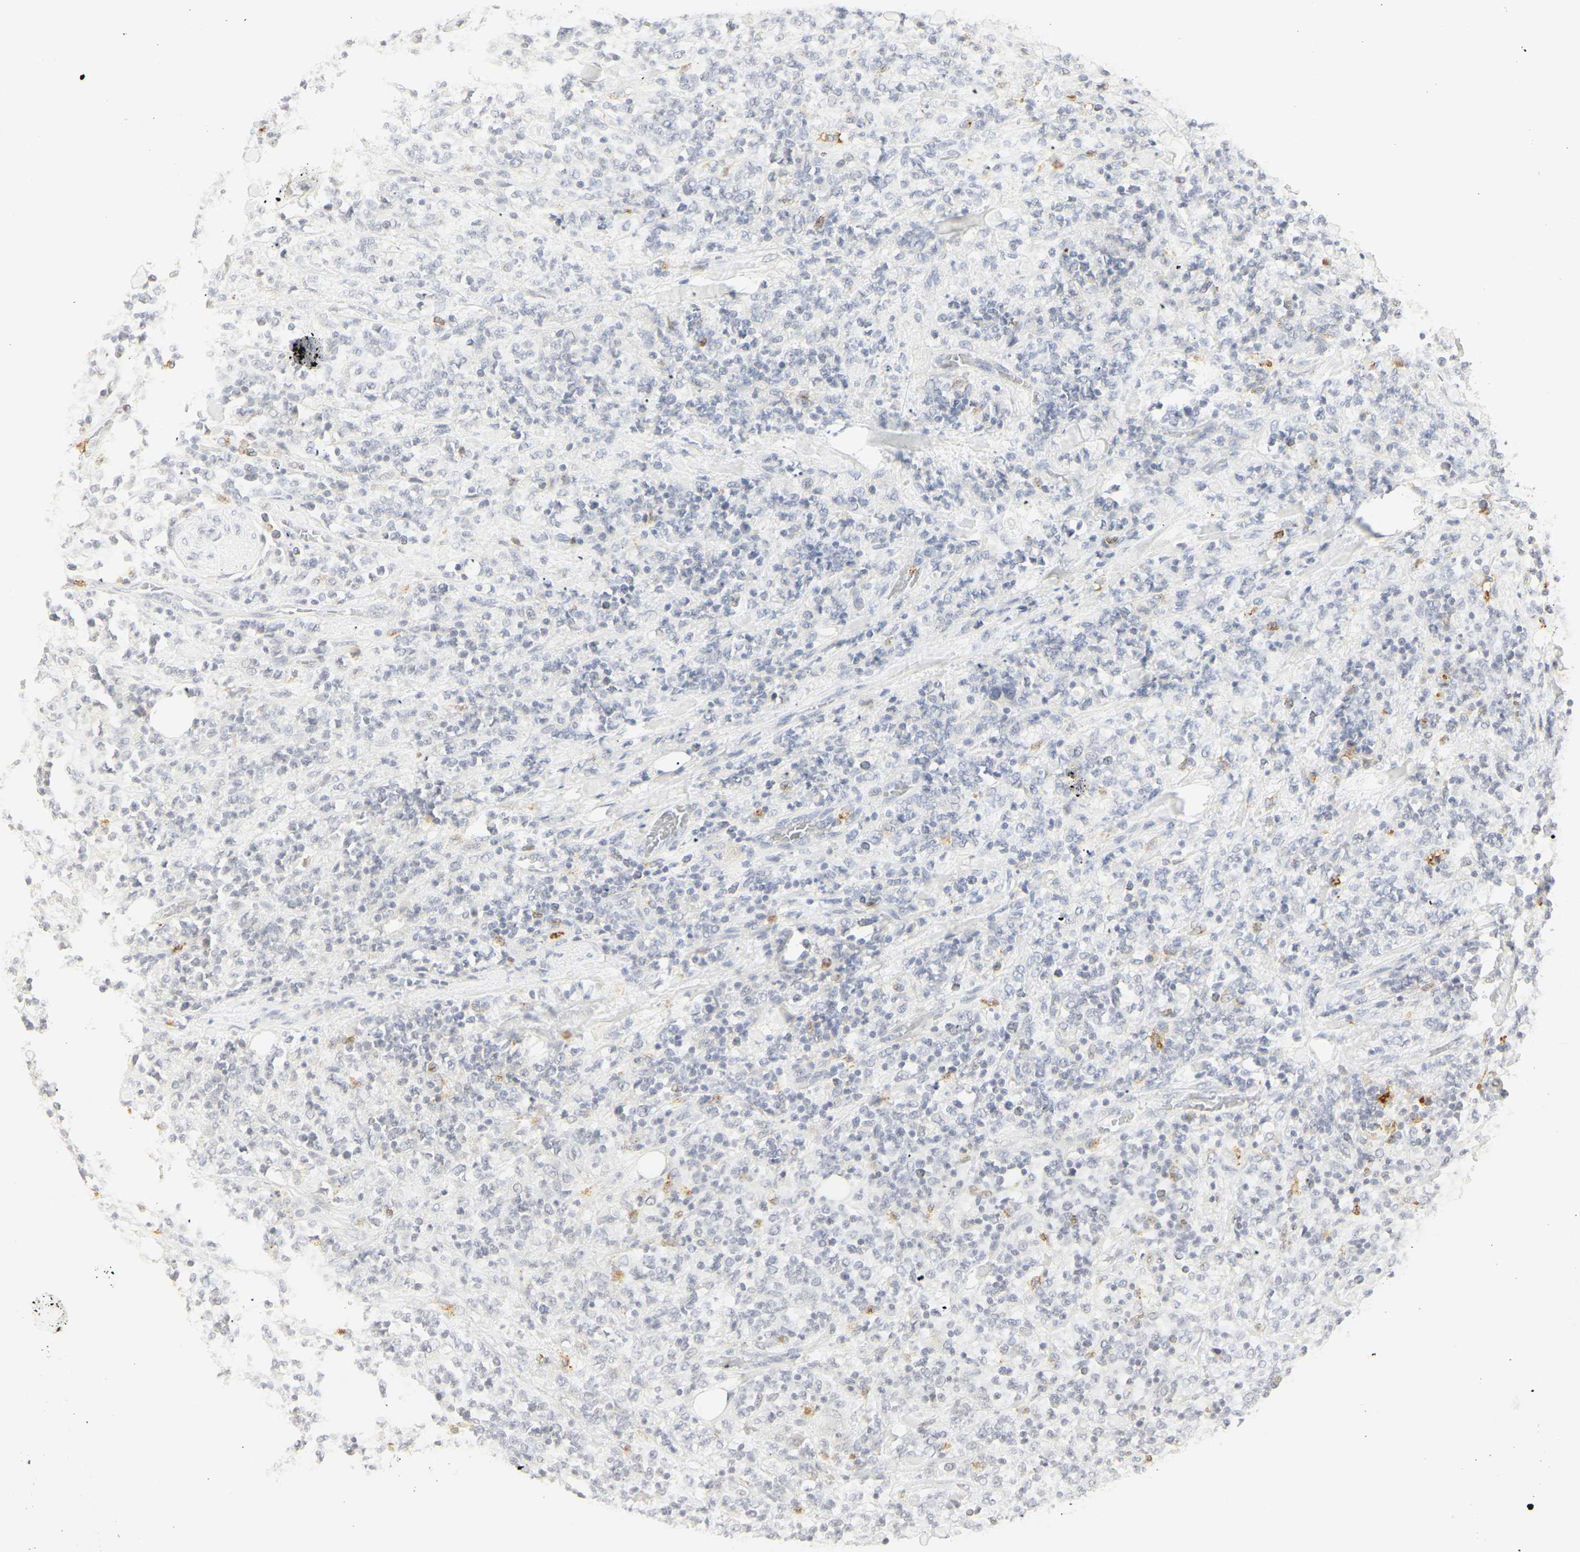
{"staining": {"intensity": "negative", "quantity": "none", "location": "none"}, "tissue": "lymphoma", "cell_type": "Tumor cells", "image_type": "cancer", "snomed": [{"axis": "morphology", "description": "Malignant lymphoma, non-Hodgkin's type, High grade"}, {"axis": "topography", "description": "Soft tissue"}], "caption": "Immunohistochemical staining of lymphoma displays no significant positivity in tumor cells.", "gene": "MPO", "patient": {"sex": "male", "age": 18}}